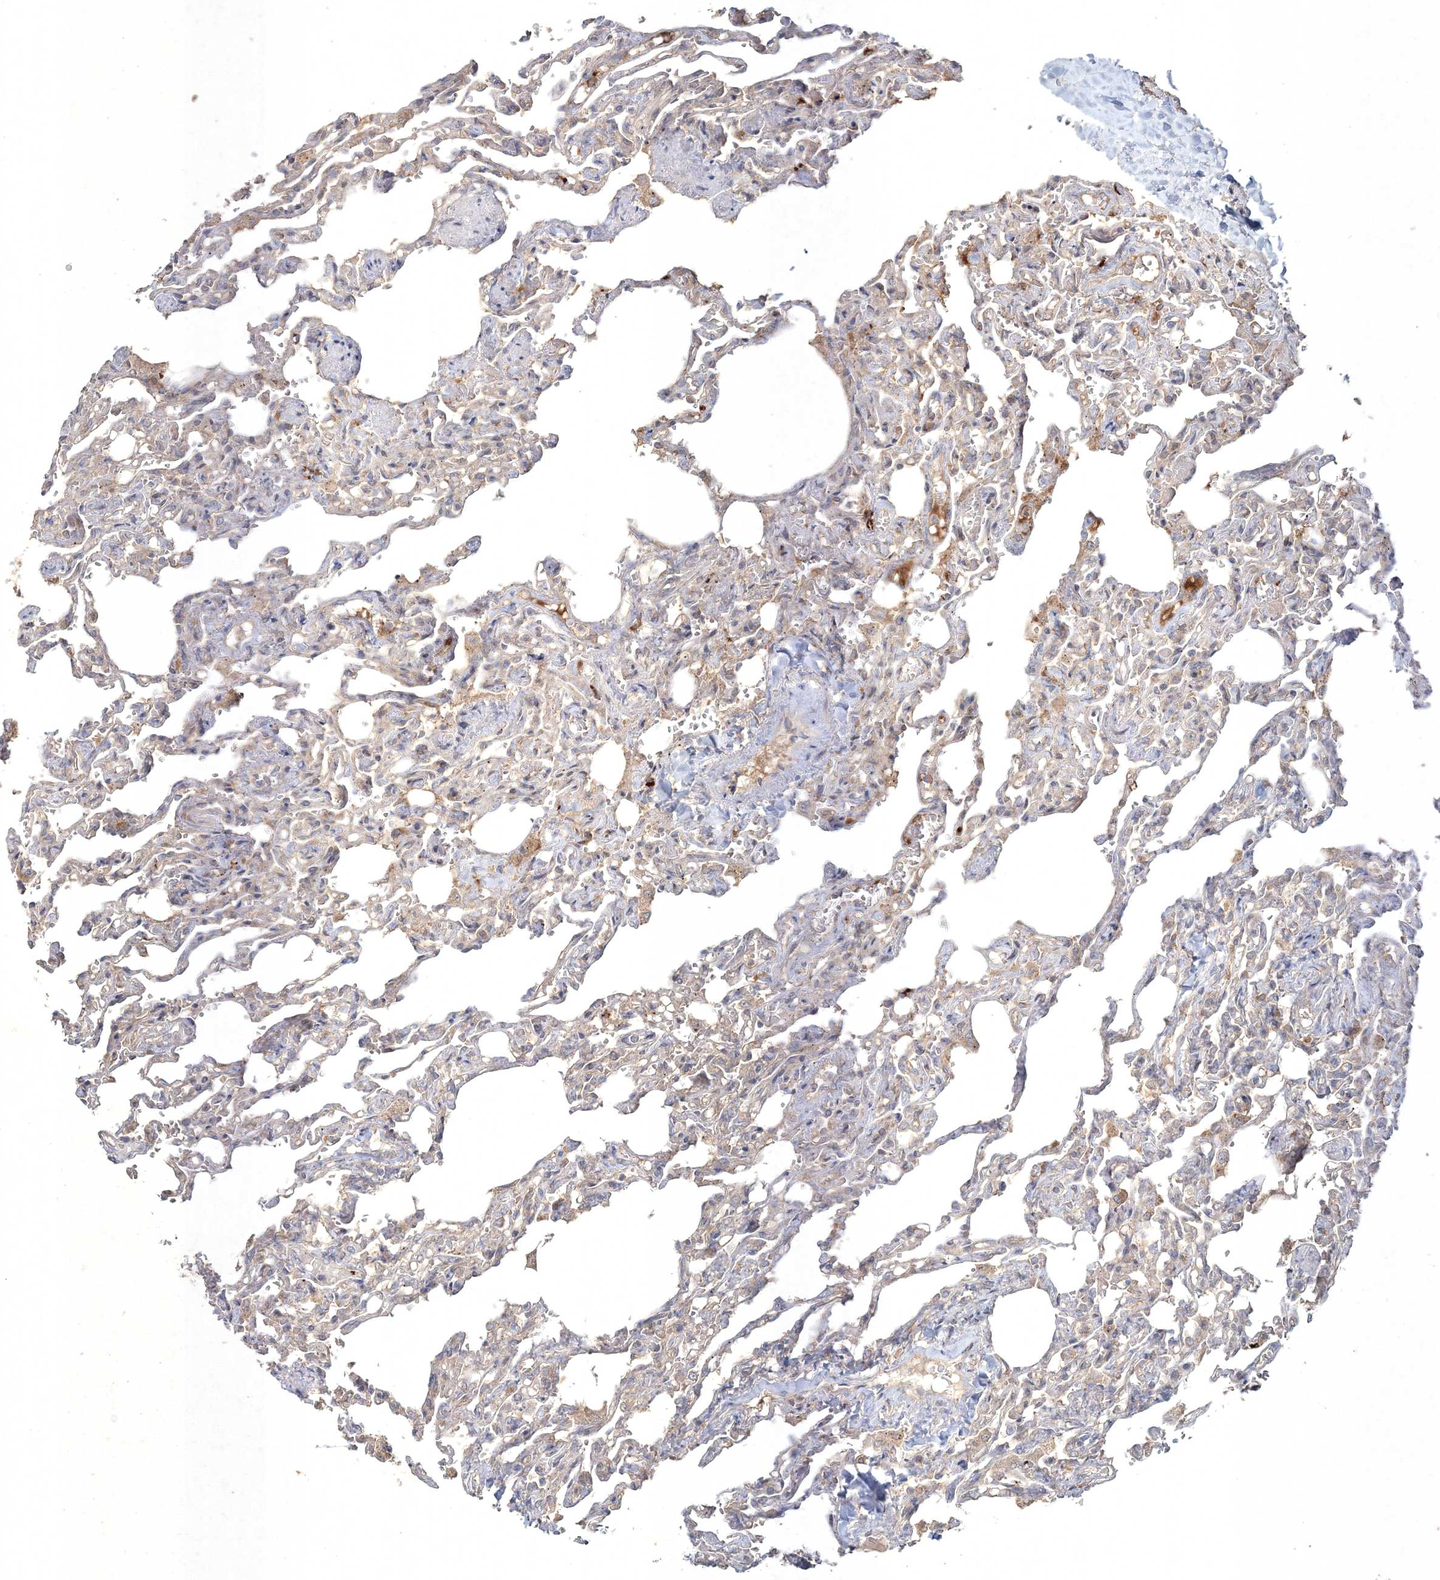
{"staining": {"intensity": "weak", "quantity": "25%-75%", "location": "cytoplasmic/membranous"}, "tissue": "lung", "cell_type": "Alveolar cells", "image_type": "normal", "snomed": [{"axis": "morphology", "description": "Normal tissue, NOS"}, {"axis": "topography", "description": "Lung"}], "caption": "IHC of unremarkable human lung displays low levels of weak cytoplasmic/membranous staining in approximately 25%-75% of alveolar cells. (DAB IHC, brown staining for protein, blue staining for nuclei).", "gene": "SPRY1", "patient": {"sex": "male", "age": 21}}